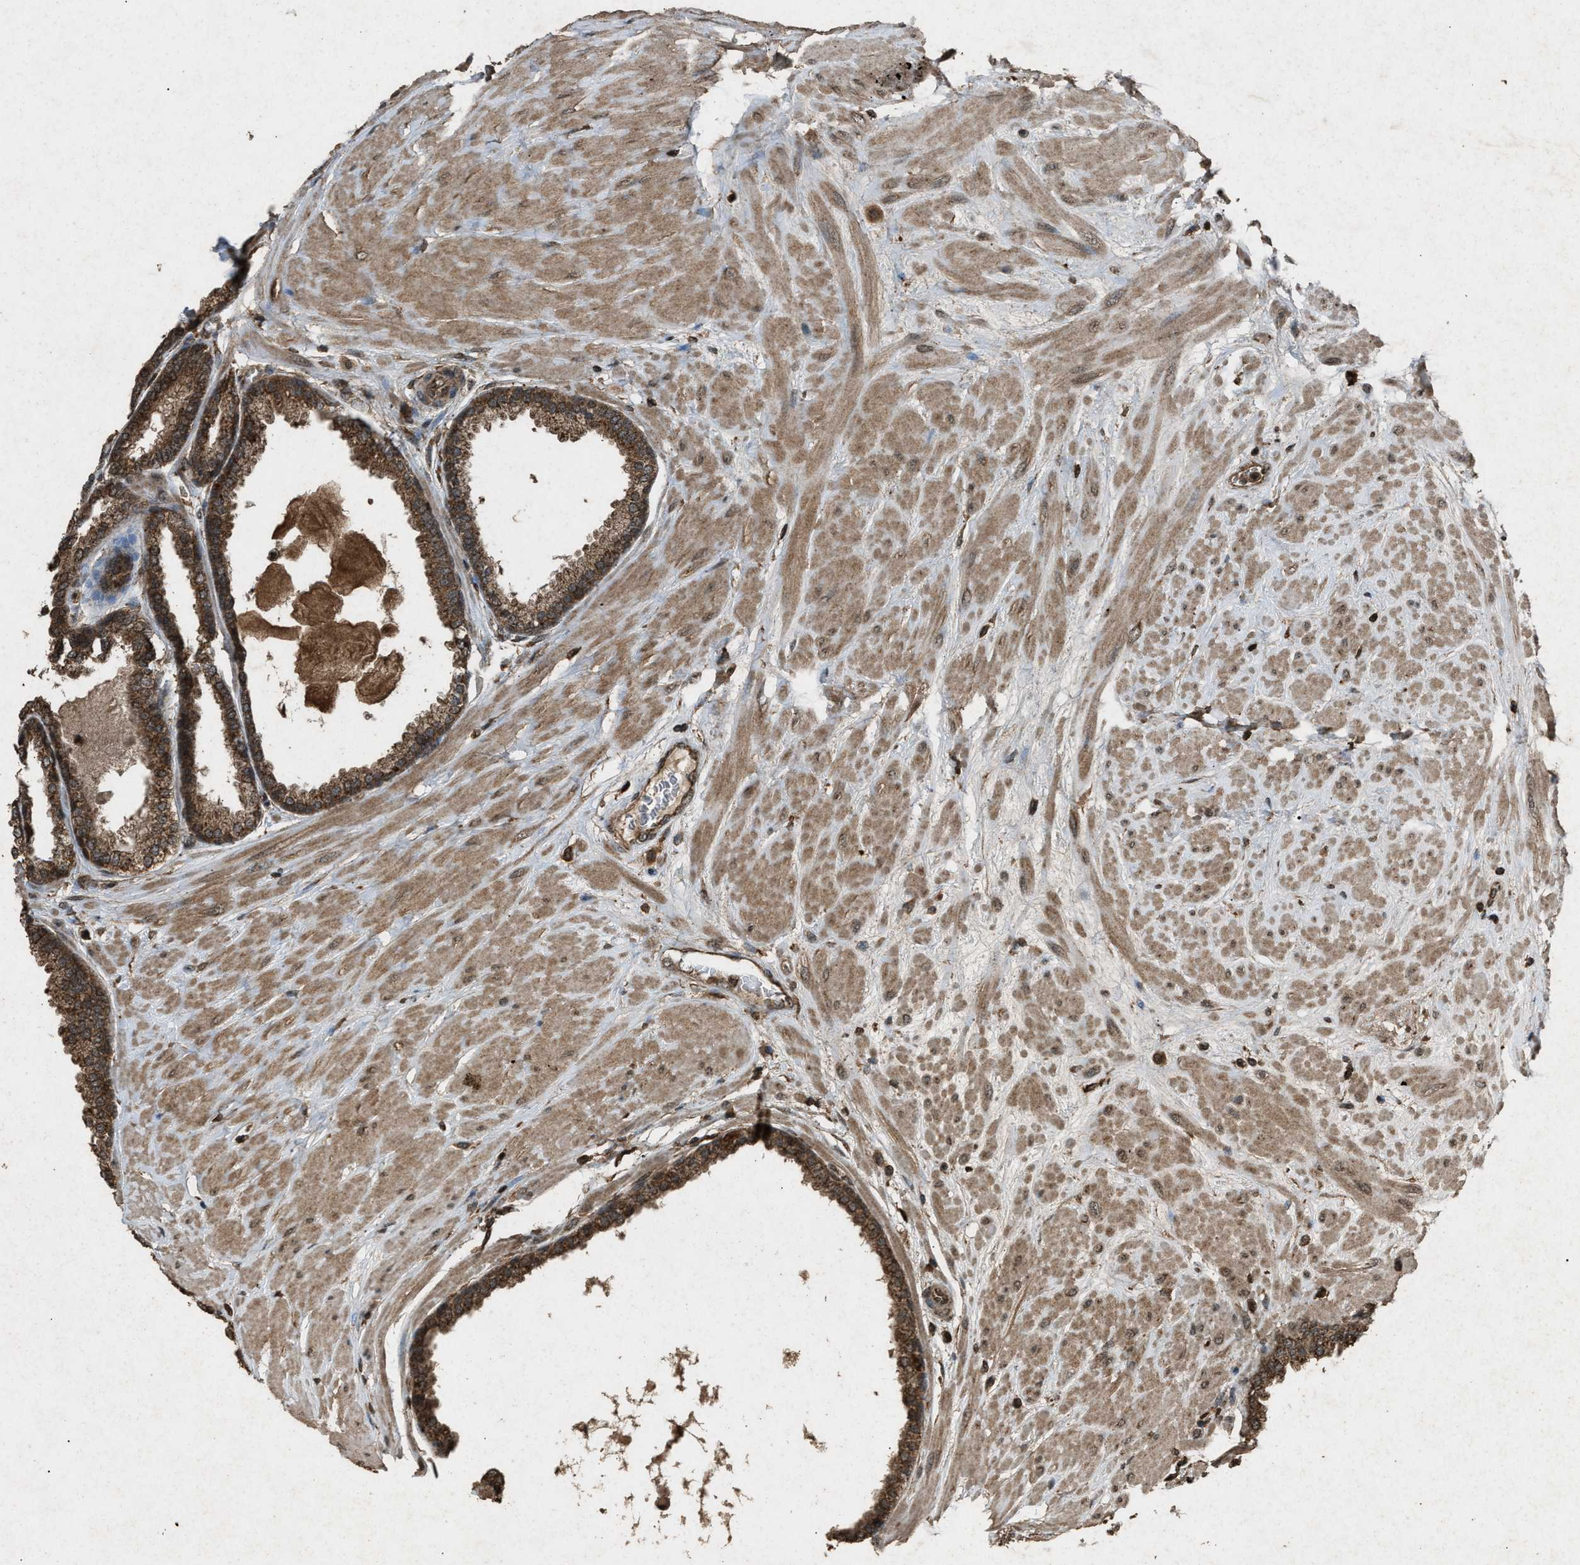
{"staining": {"intensity": "moderate", "quantity": ">75%", "location": "cytoplasmic/membranous"}, "tissue": "prostate", "cell_type": "Glandular cells", "image_type": "normal", "snomed": [{"axis": "morphology", "description": "Normal tissue, NOS"}, {"axis": "topography", "description": "Prostate"}], "caption": "Protein expression analysis of normal human prostate reveals moderate cytoplasmic/membranous positivity in approximately >75% of glandular cells. Nuclei are stained in blue.", "gene": "OAS1", "patient": {"sex": "male", "age": 51}}